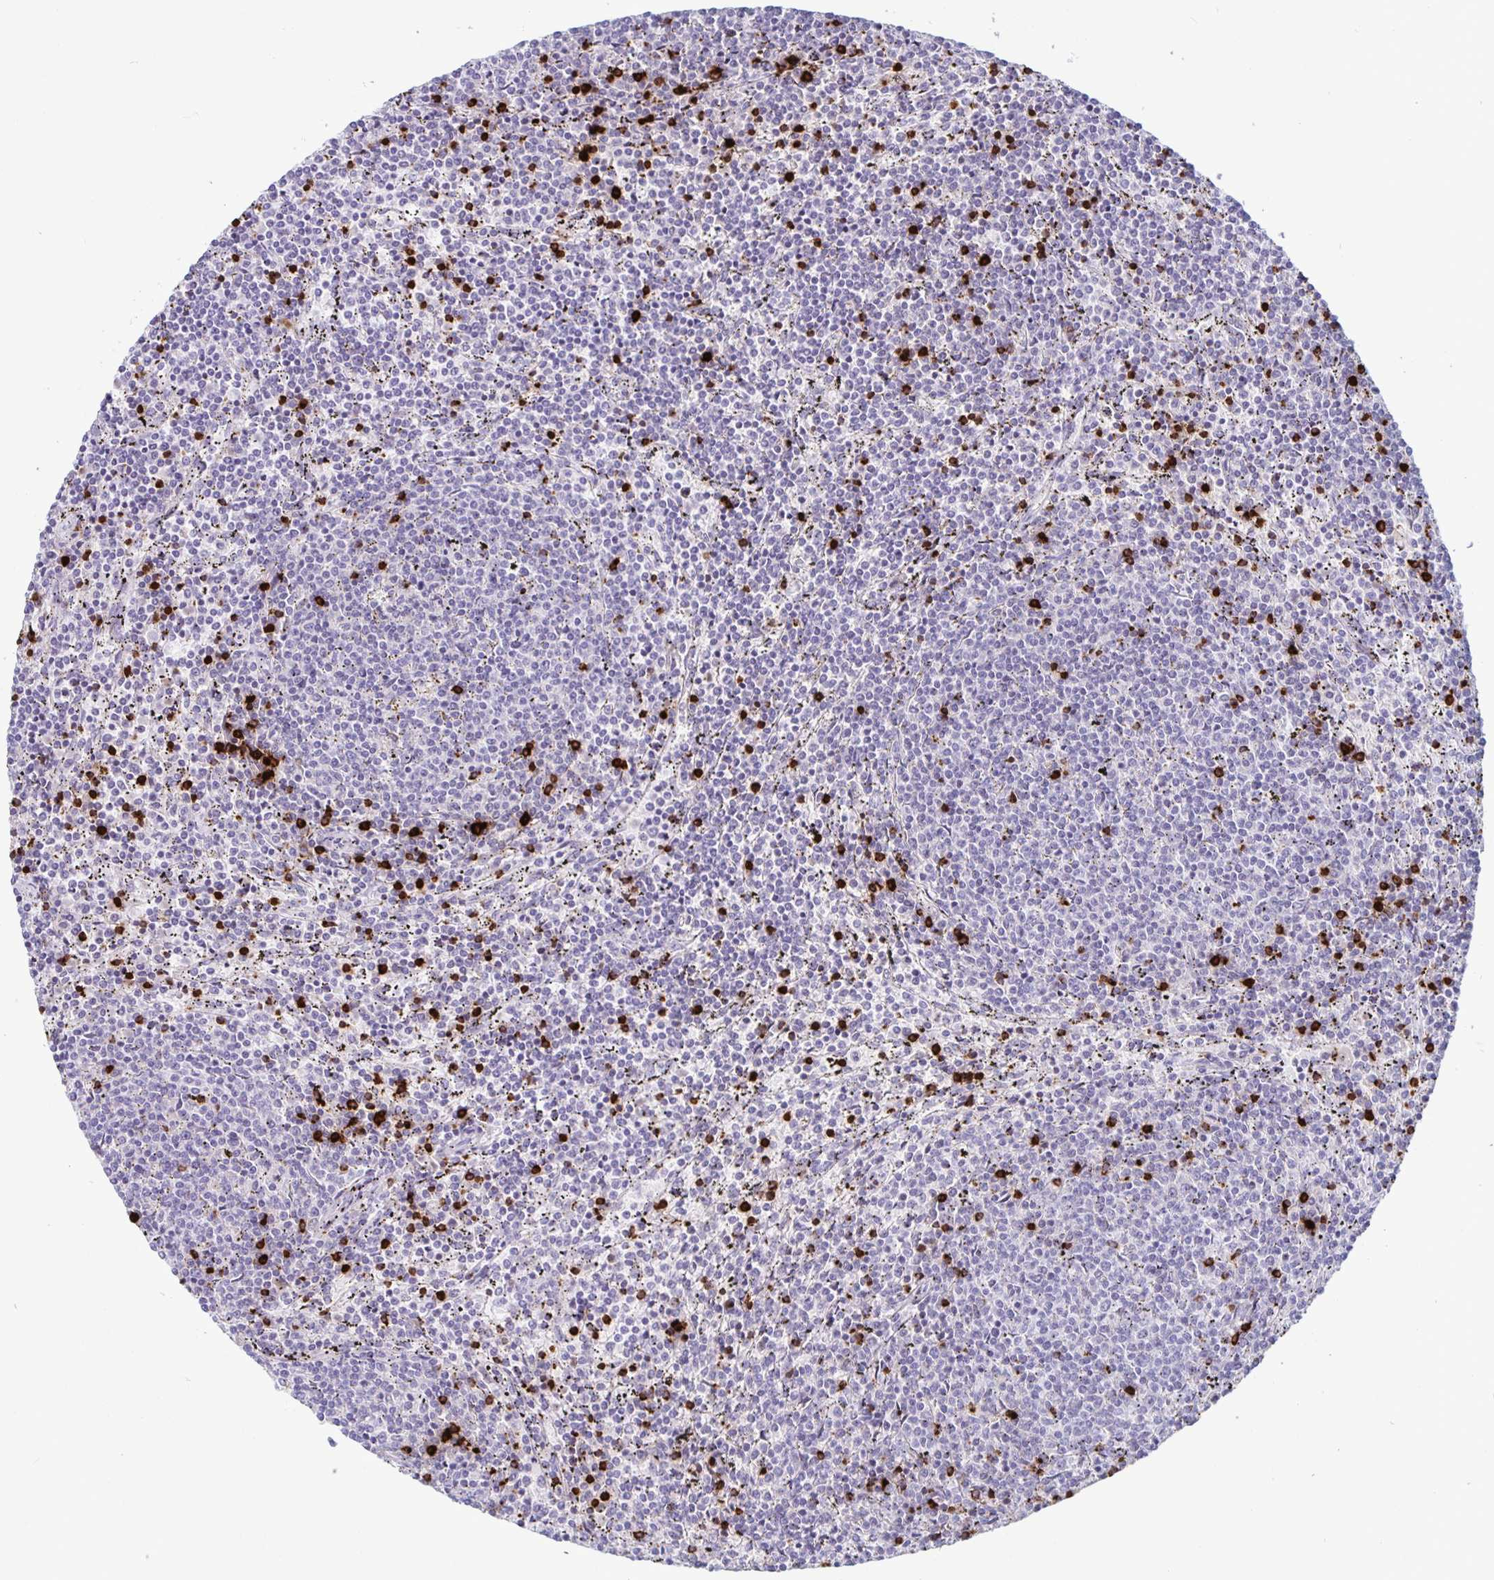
{"staining": {"intensity": "negative", "quantity": "none", "location": "none"}, "tissue": "lymphoma", "cell_type": "Tumor cells", "image_type": "cancer", "snomed": [{"axis": "morphology", "description": "Malignant lymphoma, non-Hodgkin's type, Low grade"}, {"axis": "topography", "description": "Spleen"}], "caption": "There is no significant positivity in tumor cells of lymphoma.", "gene": "GZMK", "patient": {"sex": "female", "age": 50}}